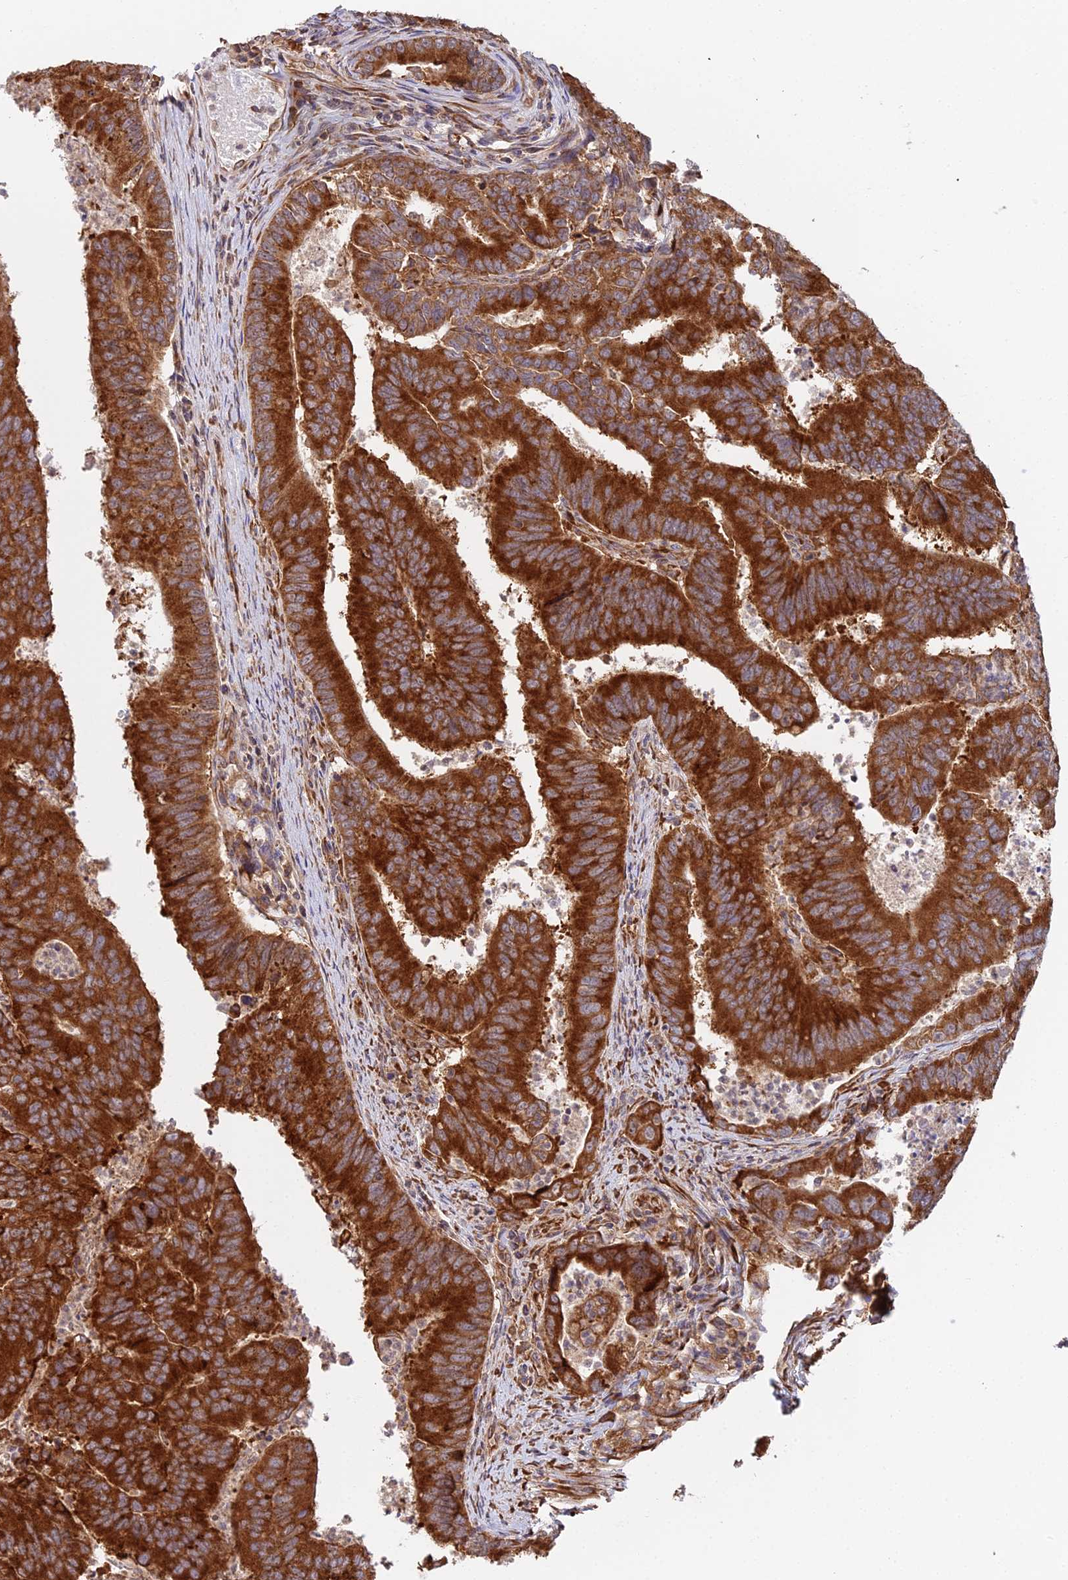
{"staining": {"intensity": "strong", "quantity": ">75%", "location": "cytoplasmic/membranous"}, "tissue": "colorectal cancer", "cell_type": "Tumor cells", "image_type": "cancer", "snomed": [{"axis": "morphology", "description": "Adenocarcinoma, NOS"}, {"axis": "topography", "description": "Colon"}], "caption": "Colorectal adenocarcinoma stained with a brown dye demonstrates strong cytoplasmic/membranous positive positivity in approximately >75% of tumor cells.", "gene": "RPL26", "patient": {"sex": "female", "age": 67}}